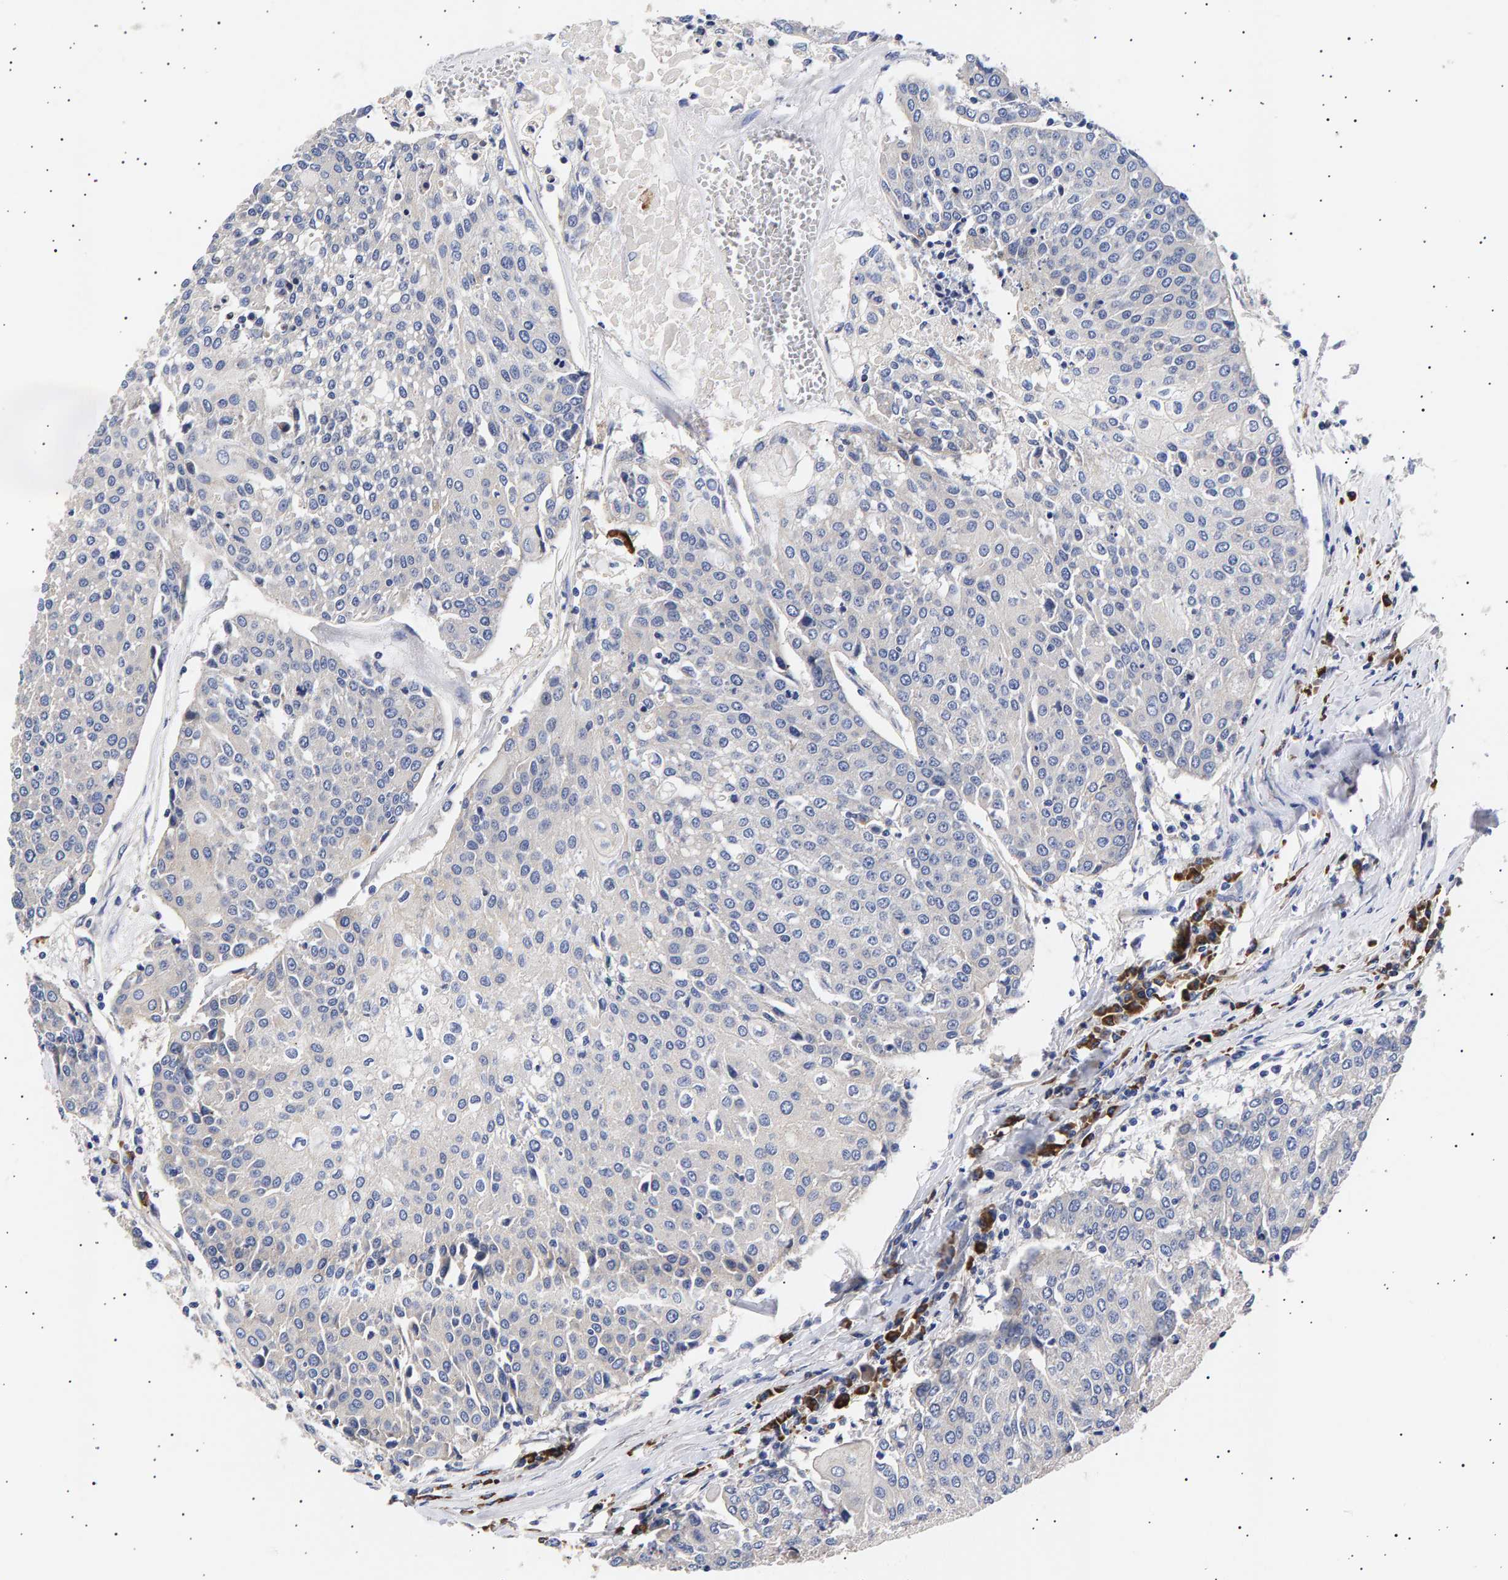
{"staining": {"intensity": "negative", "quantity": "none", "location": "none"}, "tissue": "urothelial cancer", "cell_type": "Tumor cells", "image_type": "cancer", "snomed": [{"axis": "morphology", "description": "Urothelial carcinoma, High grade"}, {"axis": "topography", "description": "Urinary bladder"}], "caption": "Immunohistochemical staining of human high-grade urothelial carcinoma shows no significant positivity in tumor cells. Nuclei are stained in blue.", "gene": "ANKRD40", "patient": {"sex": "female", "age": 85}}